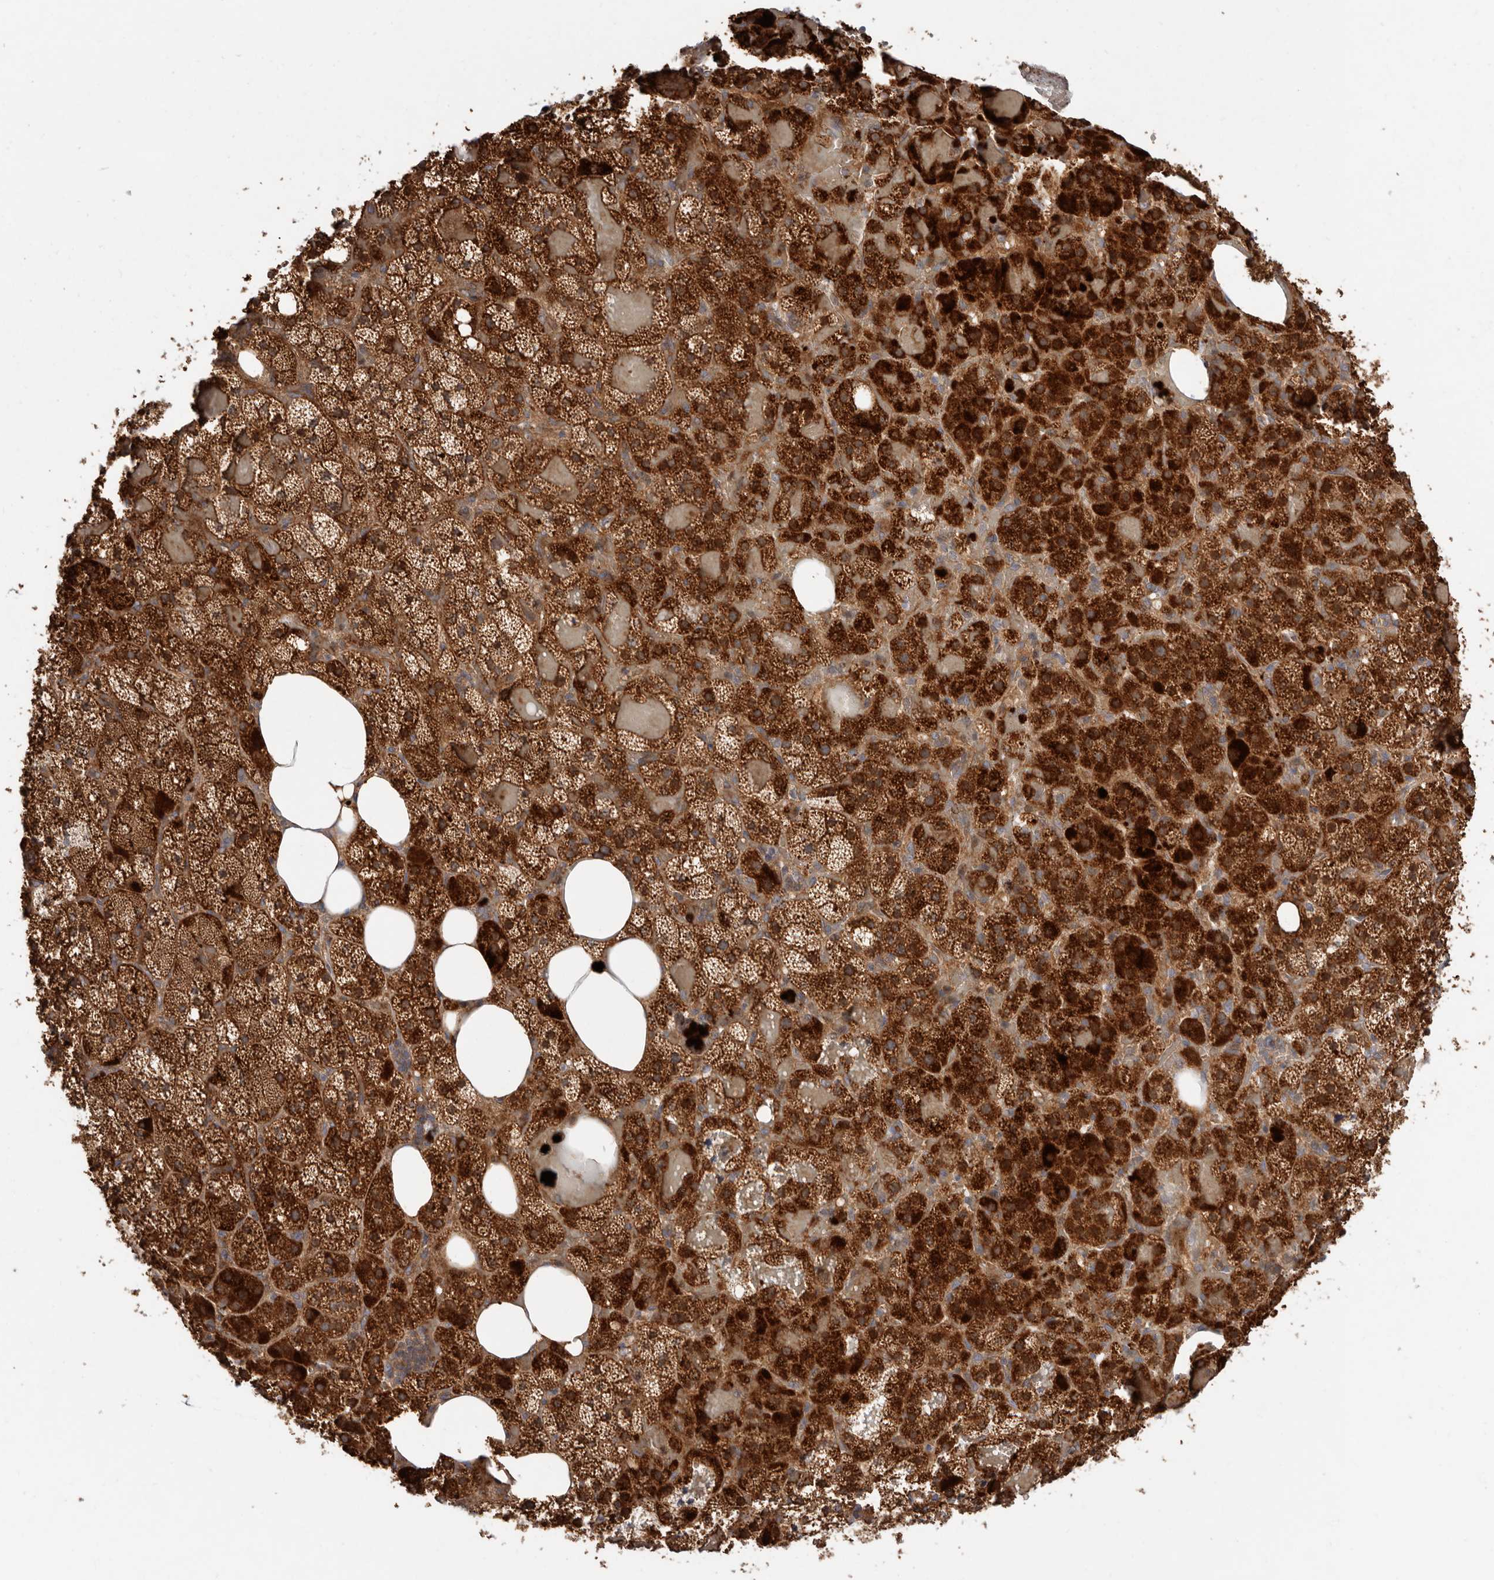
{"staining": {"intensity": "strong", "quantity": ">75%", "location": "cytoplasmic/membranous"}, "tissue": "adrenal gland", "cell_type": "Glandular cells", "image_type": "normal", "snomed": [{"axis": "morphology", "description": "Normal tissue, NOS"}, {"axis": "topography", "description": "Adrenal gland"}], "caption": "This photomicrograph shows immunohistochemistry (IHC) staining of unremarkable adrenal gland, with high strong cytoplasmic/membranous expression in about >75% of glandular cells.", "gene": "GOT1L1", "patient": {"sex": "female", "age": 59}}